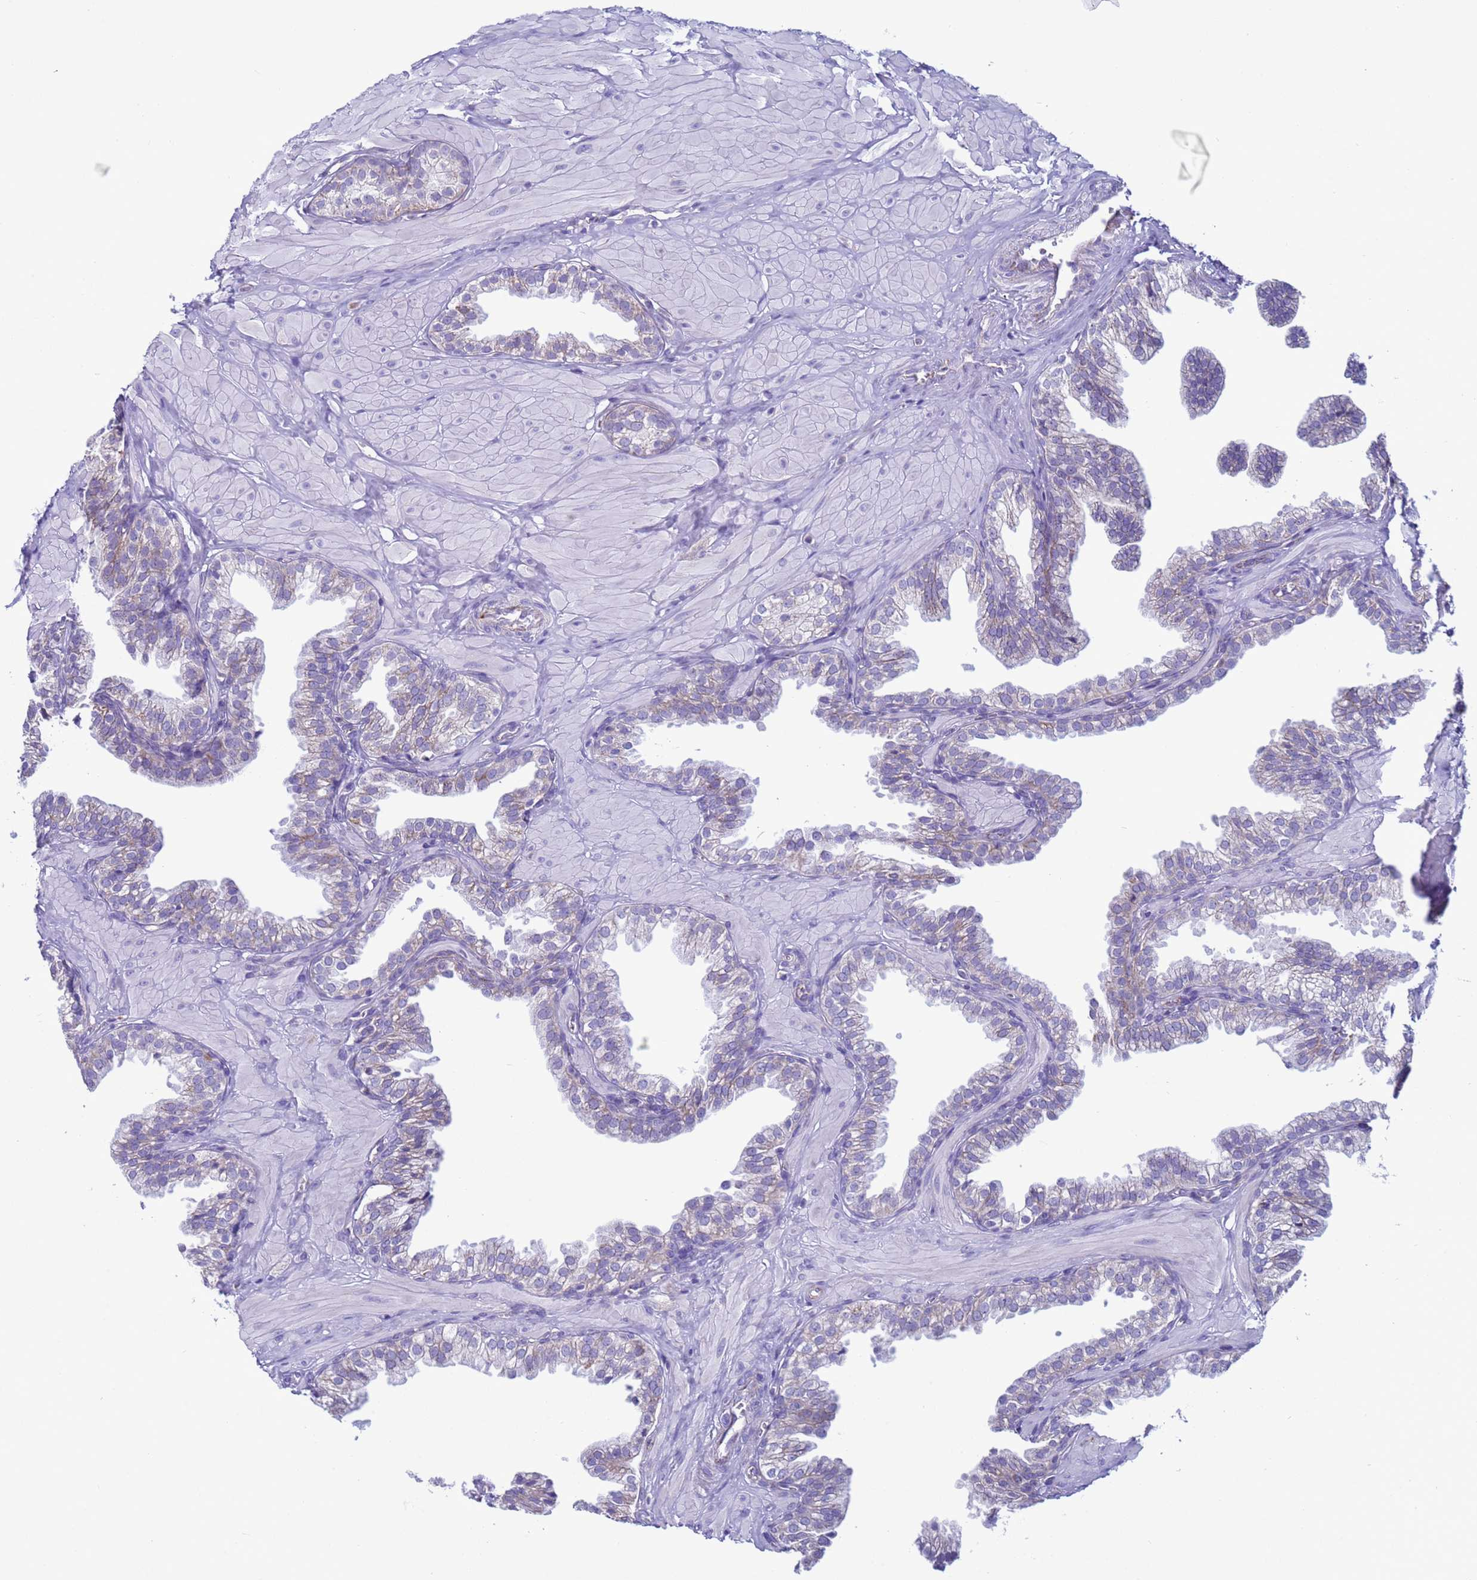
{"staining": {"intensity": "weak", "quantity": "<25%", "location": "cytoplasmic/membranous"}, "tissue": "prostate", "cell_type": "Glandular cells", "image_type": "normal", "snomed": [{"axis": "morphology", "description": "Normal tissue, NOS"}, {"axis": "topography", "description": "Prostate"}, {"axis": "topography", "description": "Peripheral nerve tissue"}], "caption": "An IHC image of benign prostate is shown. There is no staining in glandular cells of prostate. (DAB (3,3'-diaminobenzidine) immunohistochemistry (IHC) with hematoxylin counter stain).", "gene": "HPCAL1", "patient": {"sex": "male", "age": 55}}